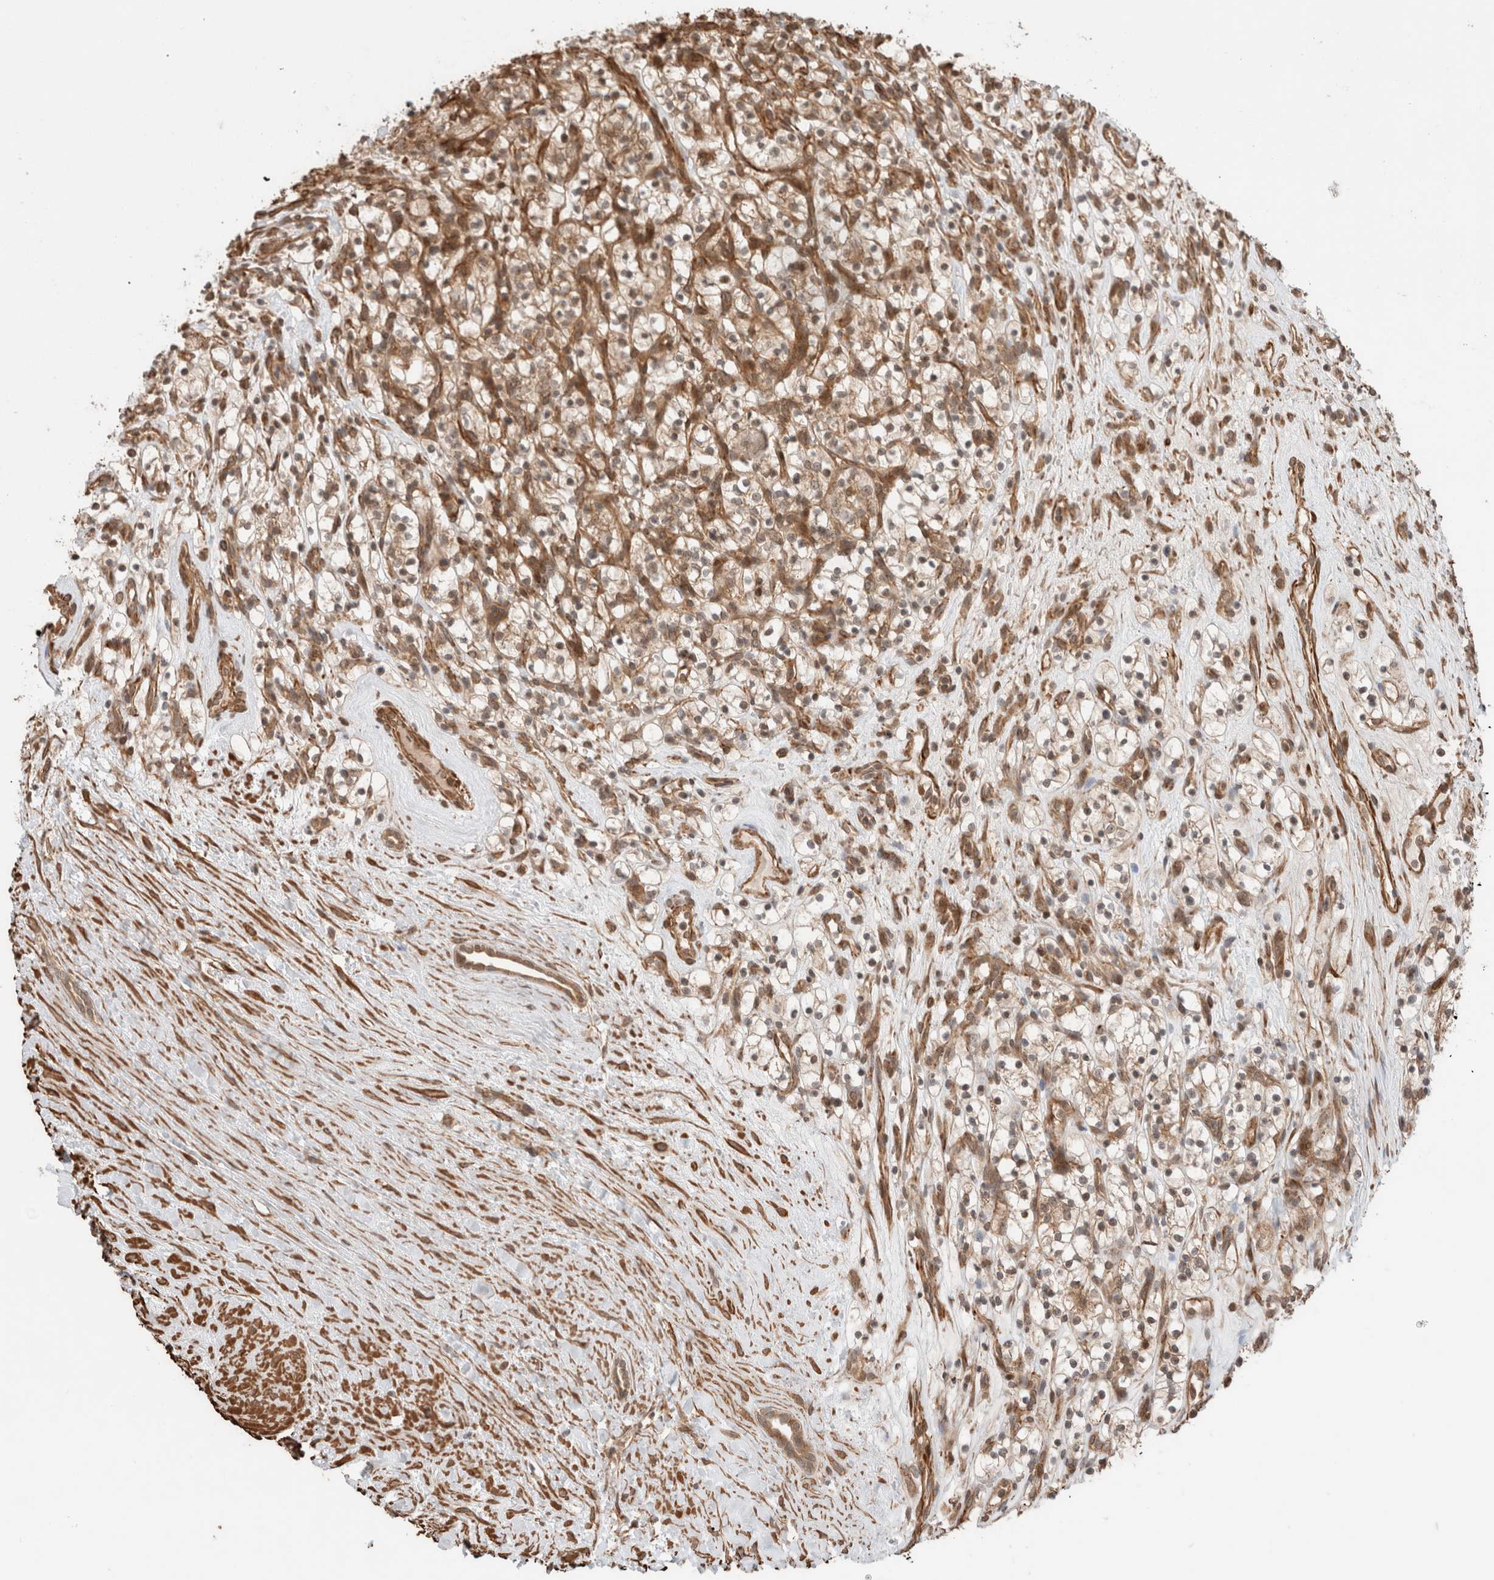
{"staining": {"intensity": "moderate", "quantity": ">75%", "location": "cytoplasmic/membranous"}, "tissue": "renal cancer", "cell_type": "Tumor cells", "image_type": "cancer", "snomed": [{"axis": "morphology", "description": "Adenocarcinoma, NOS"}, {"axis": "topography", "description": "Kidney"}], "caption": "This is a micrograph of IHC staining of renal cancer (adenocarcinoma), which shows moderate positivity in the cytoplasmic/membranous of tumor cells.", "gene": "ZNF649", "patient": {"sex": "female", "age": 57}}